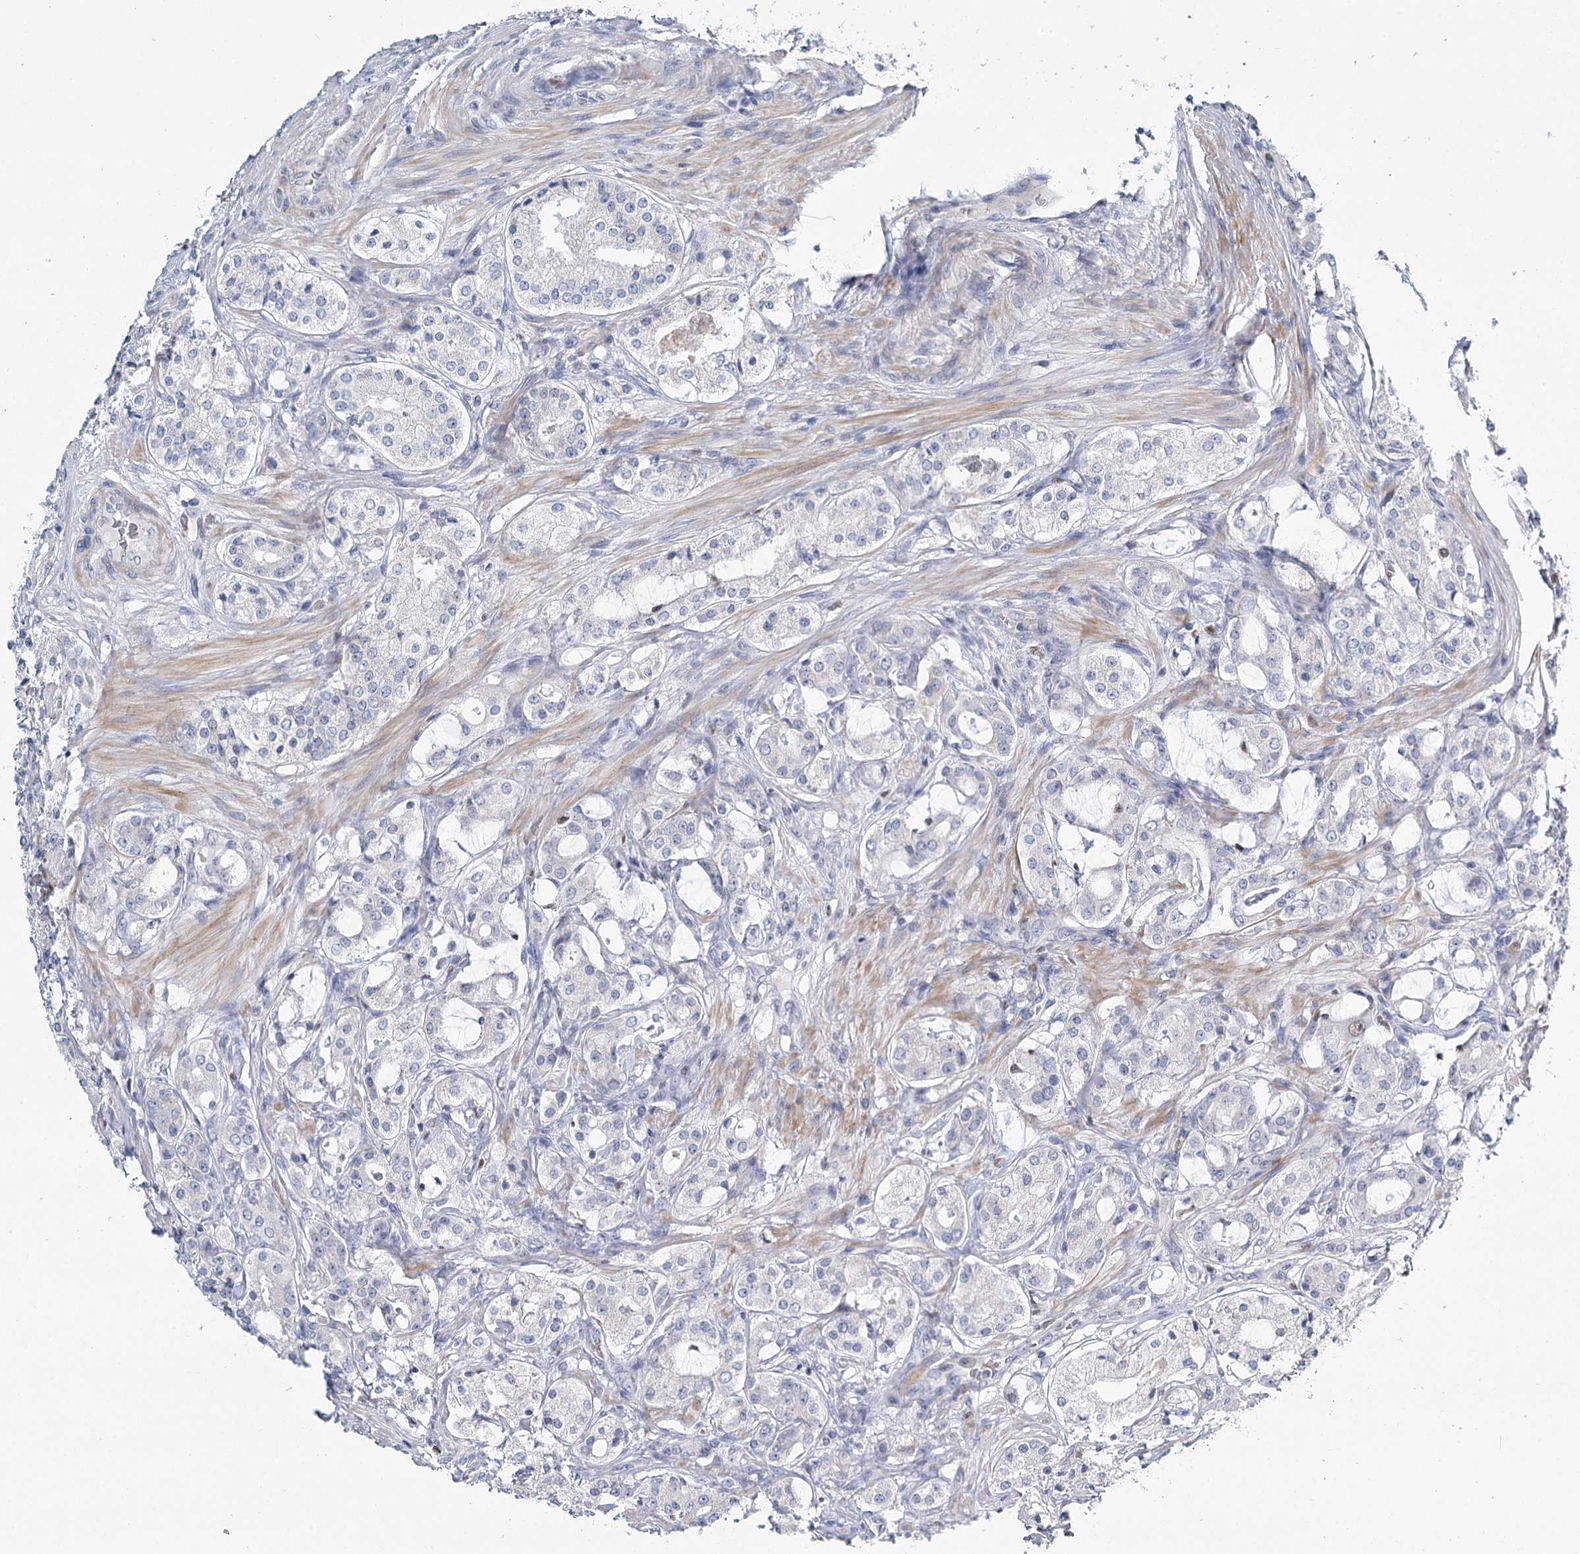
{"staining": {"intensity": "negative", "quantity": "none", "location": "none"}, "tissue": "prostate cancer", "cell_type": "Tumor cells", "image_type": "cancer", "snomed": [{"axis": "morphology", "description": "Adenocarcinoma, High grade"}, {"axis": "topography", "description": "Prostate"}], "caption": "A micrograph of human prostate cancer (high-grade adenocarcinoma) is negative for staining in tumor cells.", "gene": "IGSF3", "patient": {"sex": "male", "age": 63}}